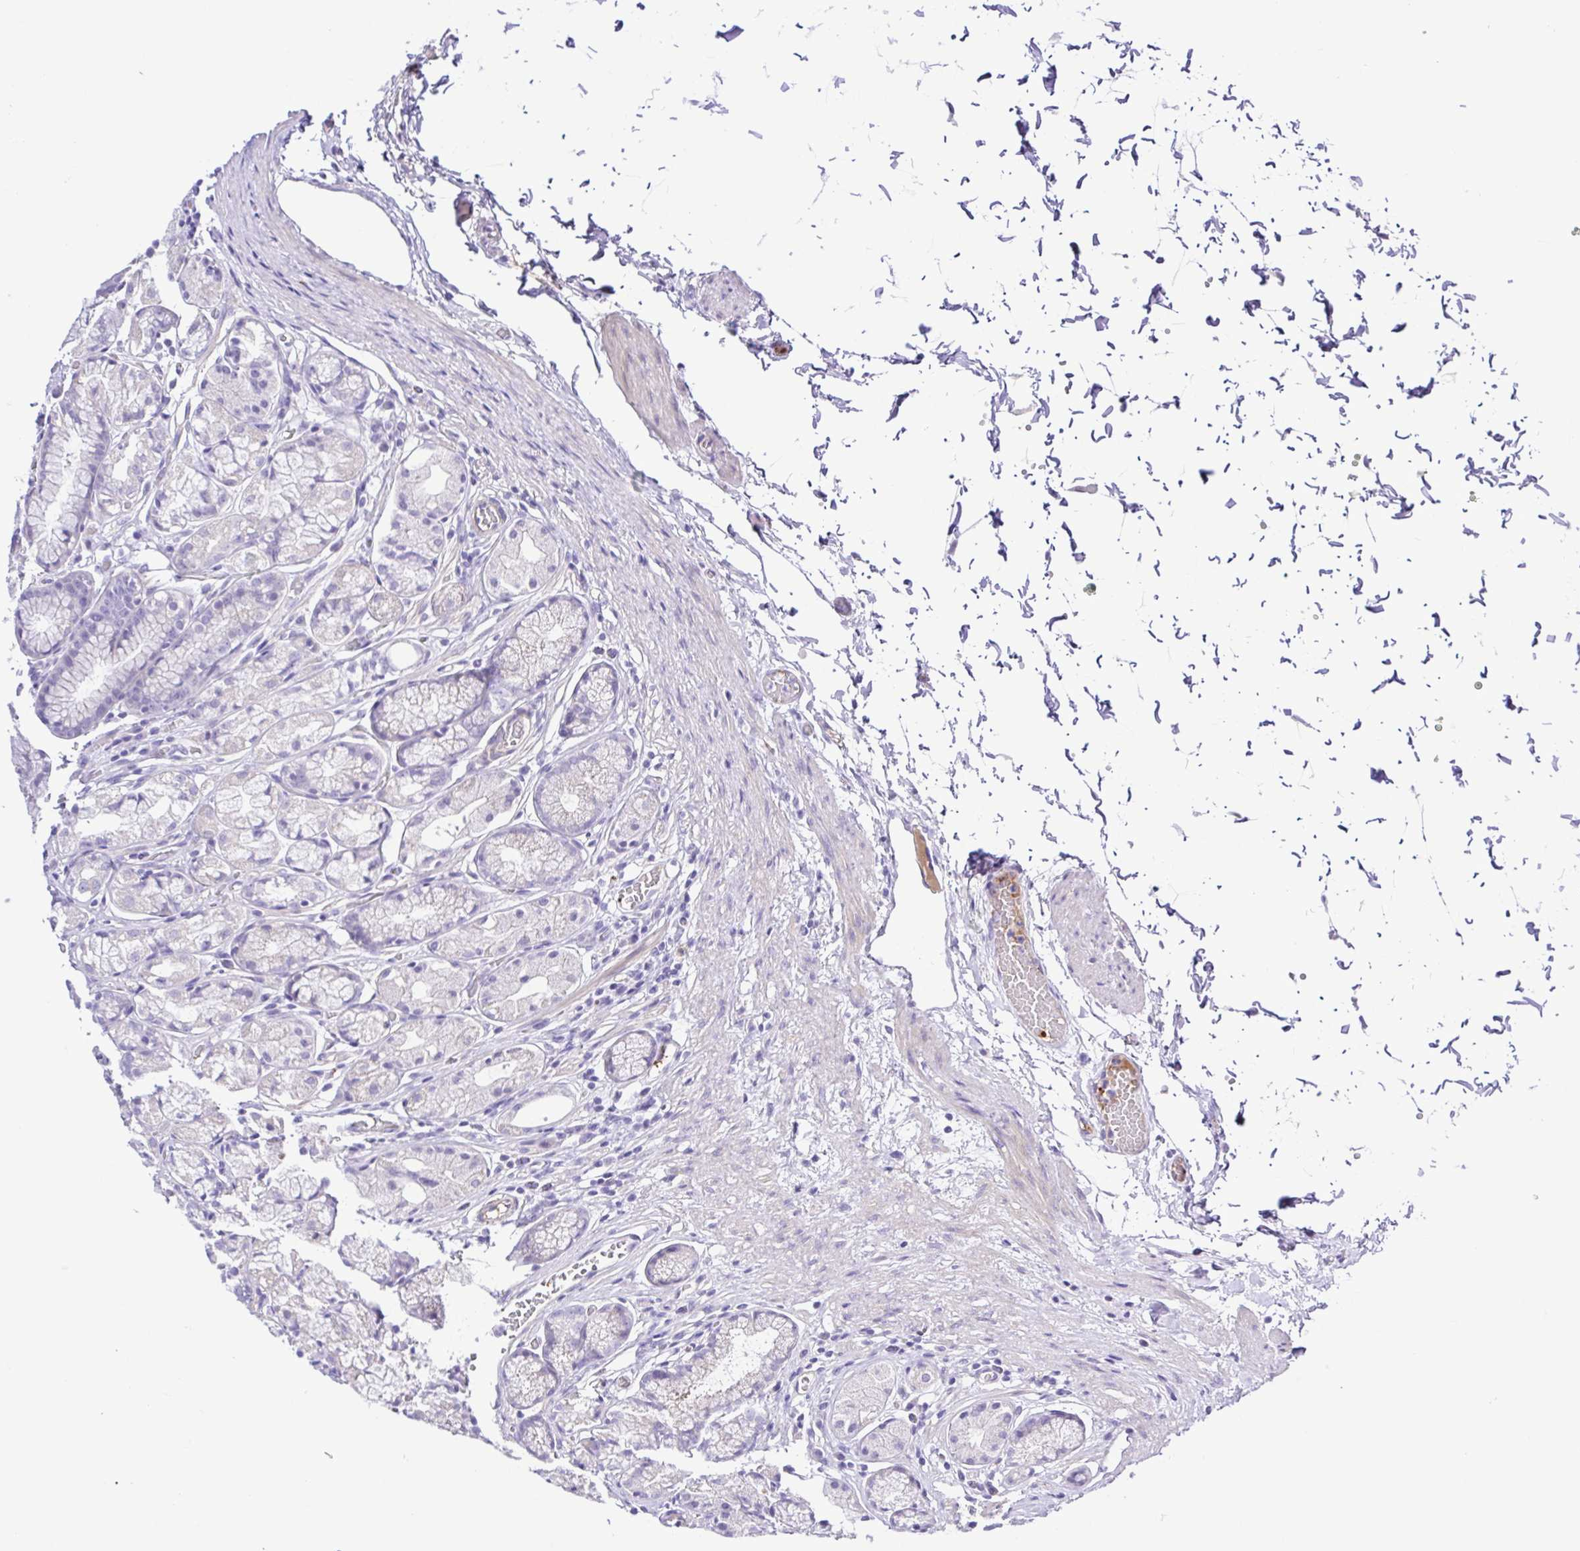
{"staining": {"intensity": "weak", "quantity": "<25%", "location": "cytoplasmic/membranous"}, "tissue": "stomach", "cell_type": "Glandular cells", "image_type": "normal", "snomed": [{"axis": "morphology", "description": "Normal tissue, NOS"}, {"axis": "topography", "description": "Stomach"}], "caption": "IHC image of unremarkable human stomach stained for a protein (brown), which displays no positivity in glandular cells.", "gene": "GABBR2", "patient": {"sex": "male", "age": 70}}